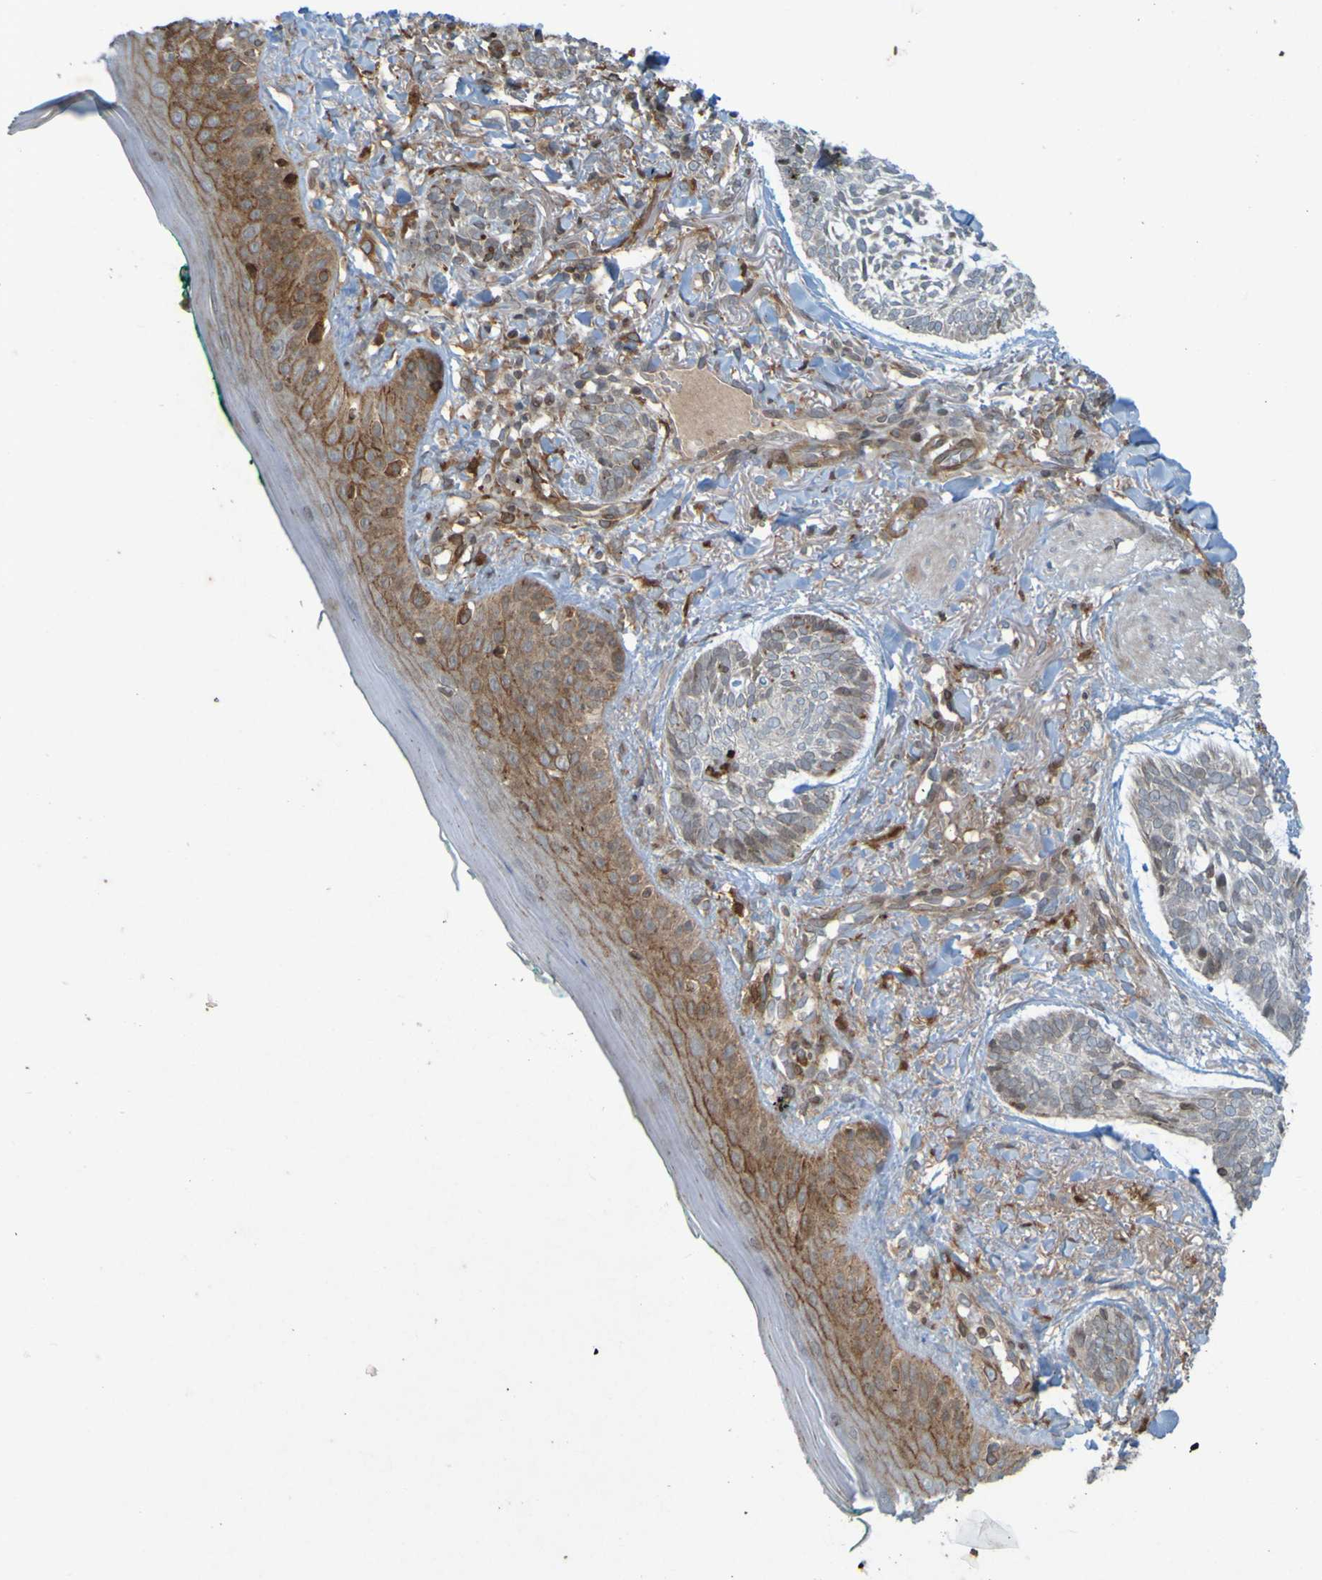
{"staining": {"intensity": "negative", "quantity": "none", "location": "none"}, "tissue": "skin cancer", "cell_type": "Tumor cells", "image_type": "cancer", "snomed": [{"axis": "morphology", "description": "Basal cell carcinoma"}, {"axis": "topography", "description": "Skin"}], "caption": "The IHC micrograph has no significant expression in tumor cells of basal cell carcinoma (skin) tissue.", "gene": "GUCY1A1", "patient": {"sex": "male", "age": 43}}